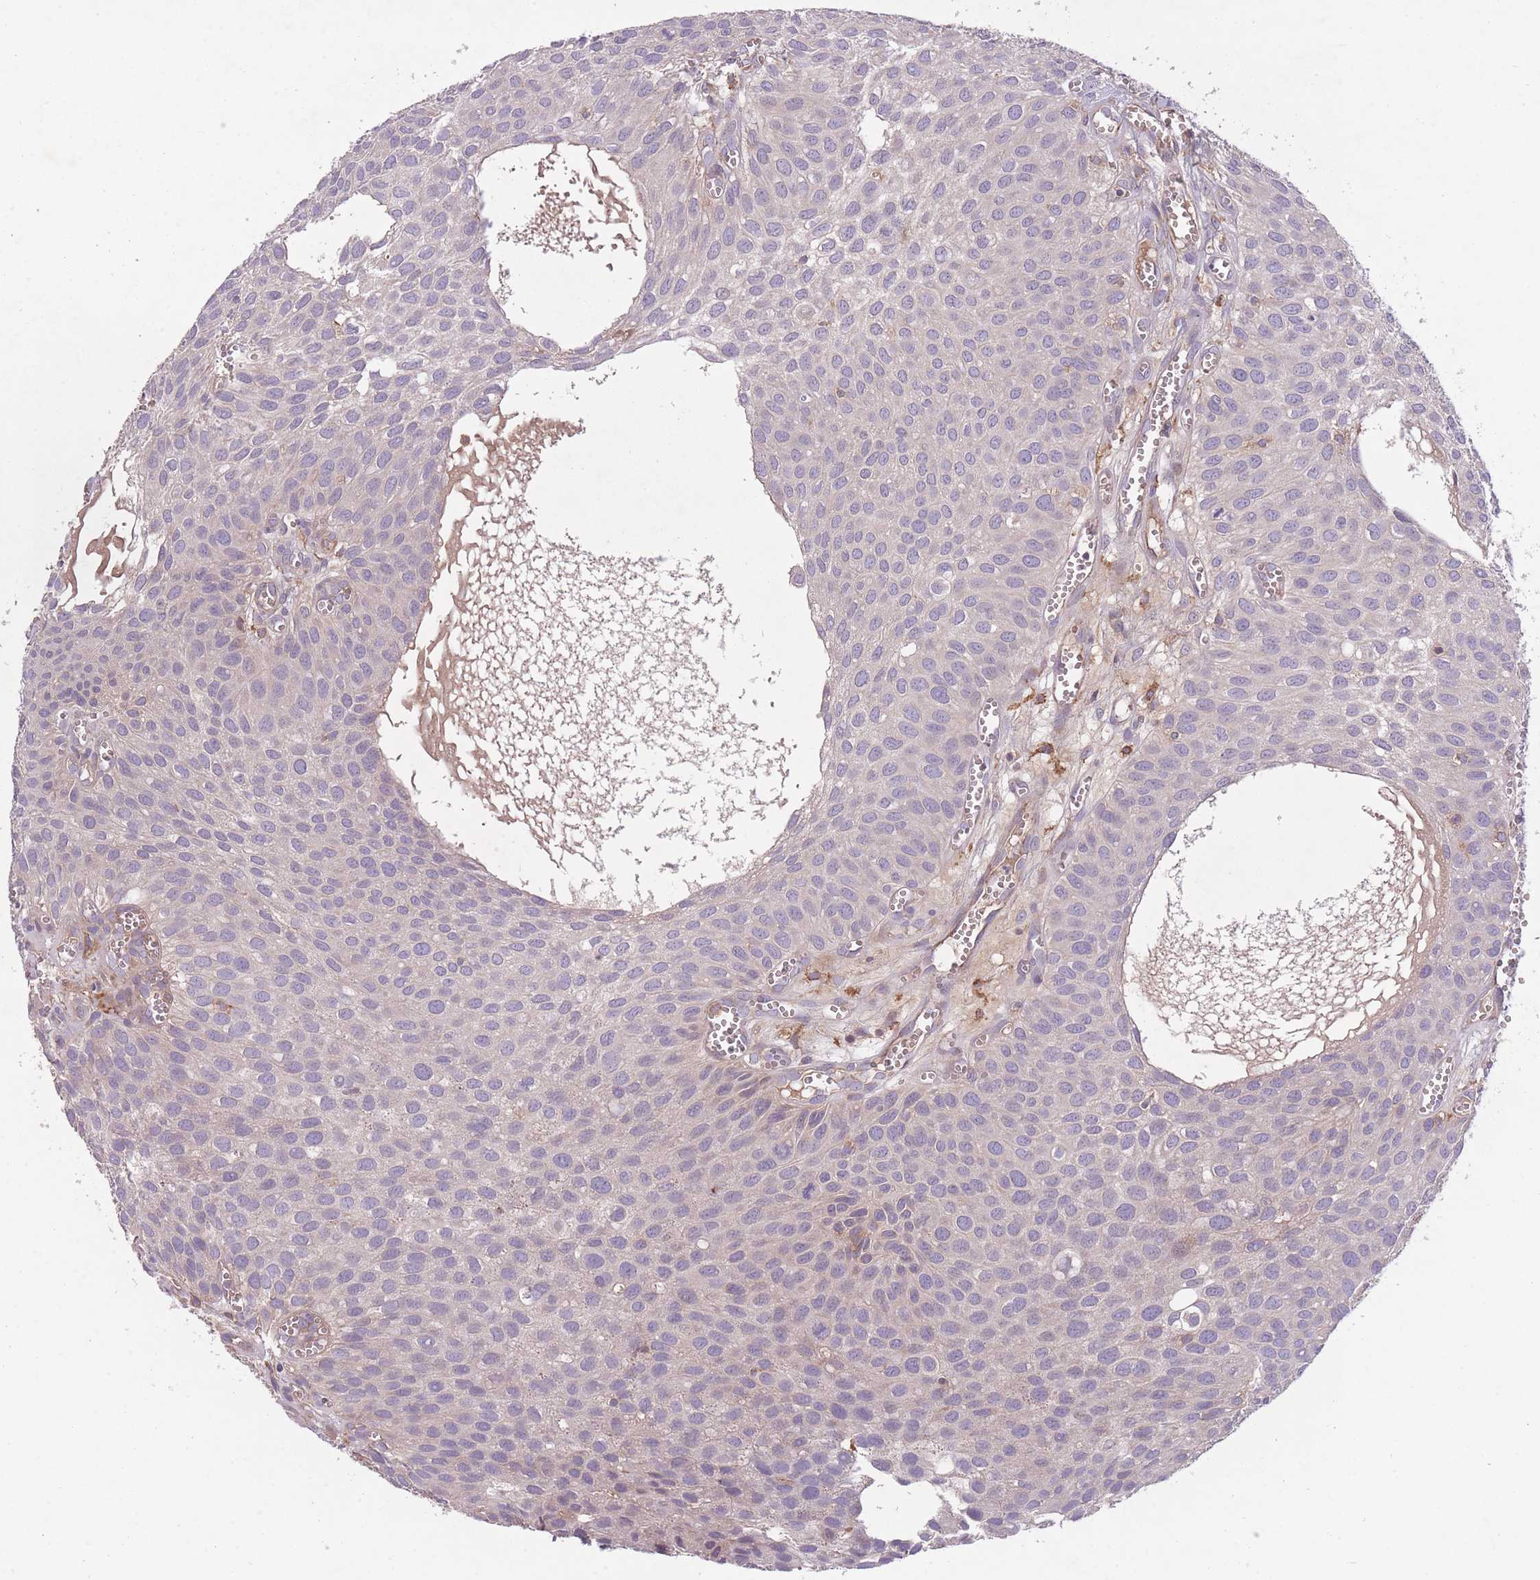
{"staining": {"intensity": "negative", "quantity": "none", "location": "none"}, "tissue": "urothelial cancer", "cell_type": "Tumor cells", "image_type": "cancer", "snomed": [{"axis": "morphology", "description": "Urothelial carcinoma, Low grade"}, {"axis": "topography", "description": "Urinary bladder"}], "caption": "A high-resolution micrograph shows IHC staining of urothelial cancer, which reveals no significant expression in tumor cells.", "gene": "OR2V2", "patient": {"sex": "male", "age": 88}}